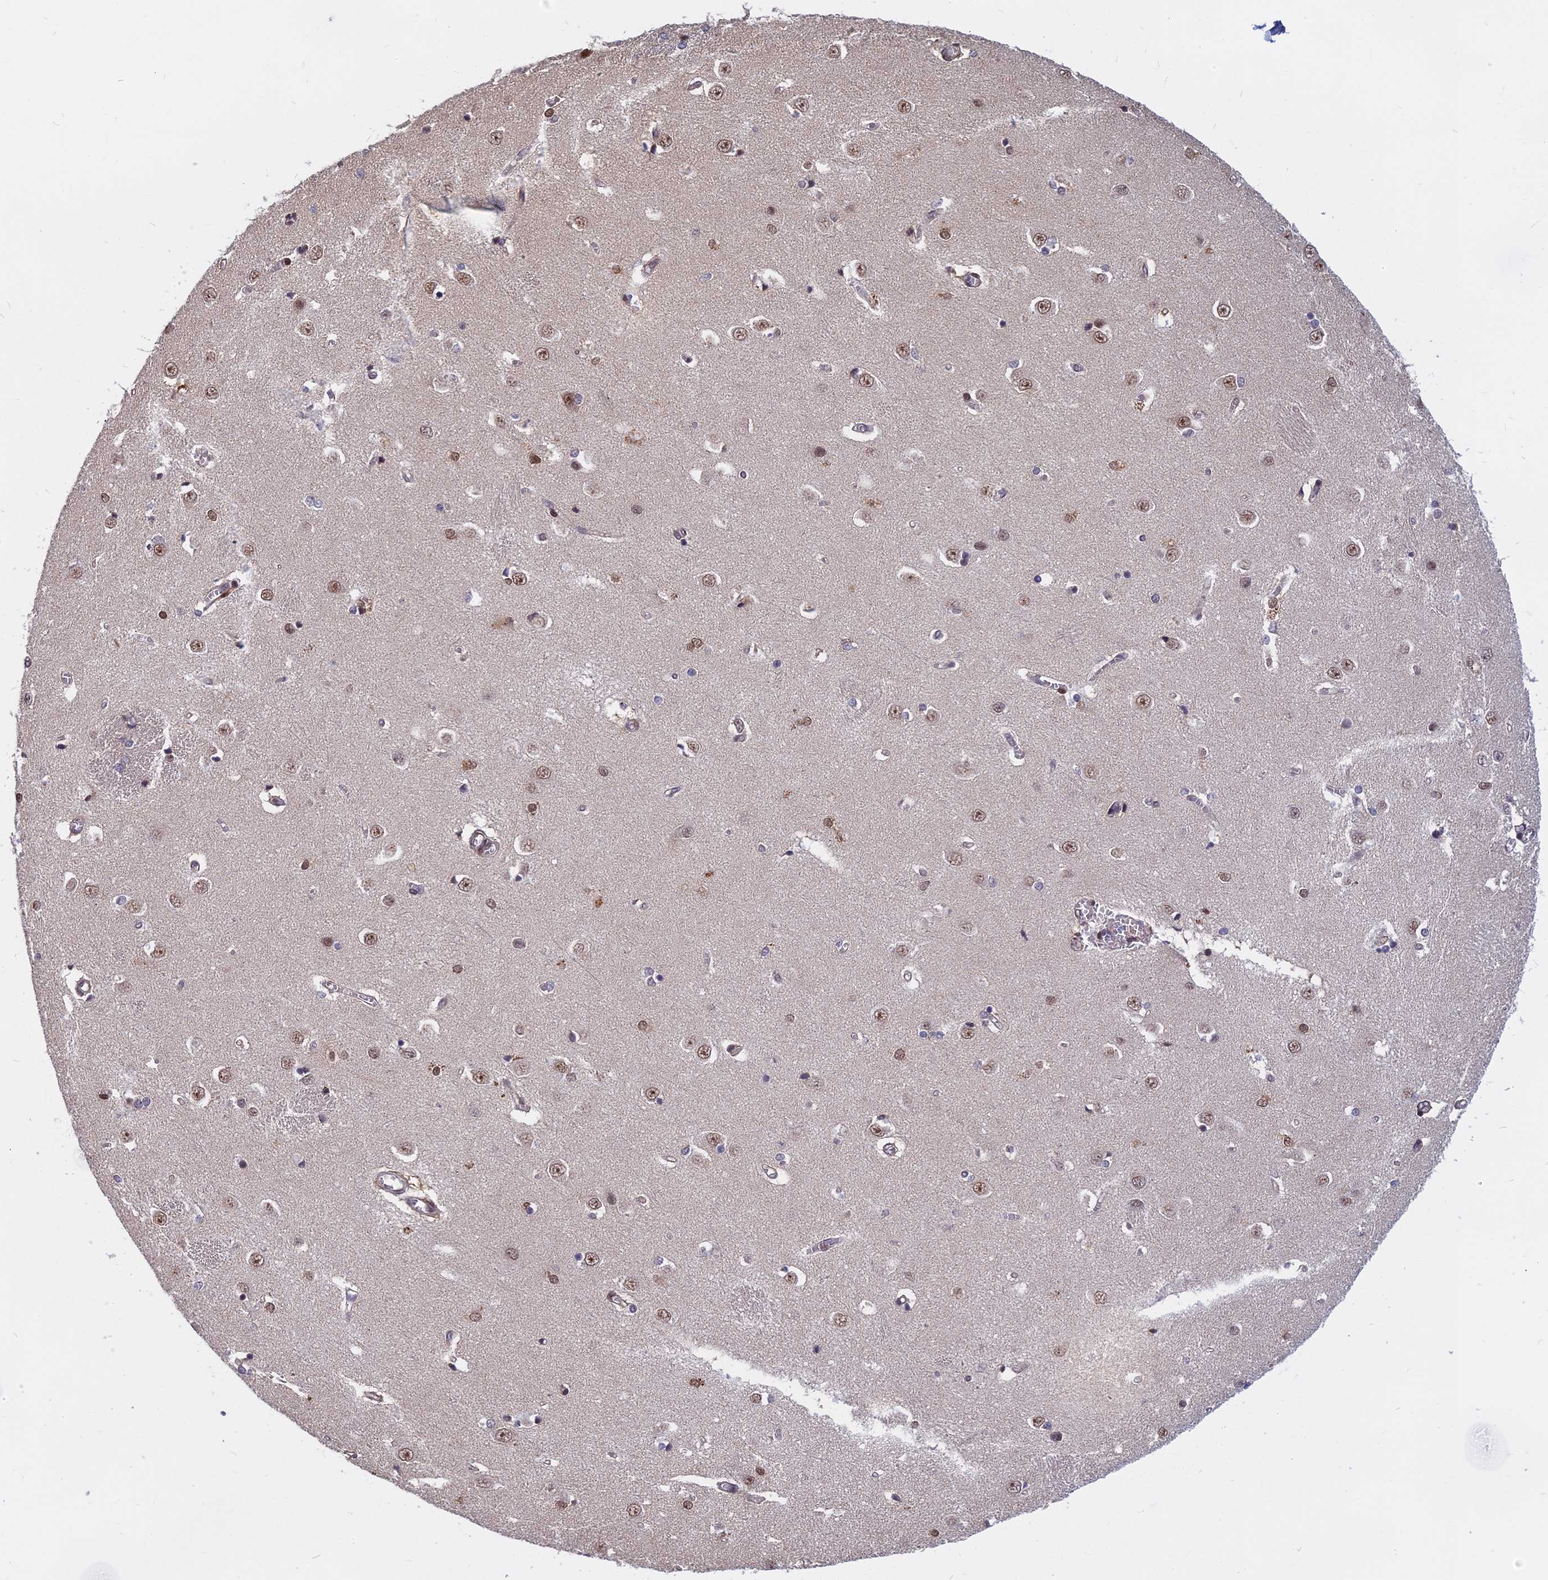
{"staining": {"intensity": "moderate", "quantity": "<25%", "location": "nuclear"}, "tissue": "caudate", "cell_type": "Glial cells", "image_type": "normal", "snomed": [{"axis": "morphology", "description": "Normal tissue, NOS"}, {"axis": "topography", "description": "Lateral ventricle wall"}], "caption": "Caudate stained with DAB (3,3'-diaminobenzidine) IHC demonstrates low levels of moderate nuclear expression in approximately <25% of glial cells. The staining is performed using DAB (3,3'-diaminobenzidine) brown chromogen to label protein expression. The nuclei are counter-stained blue using hematoxylin.", "gene": "CCDC113", "patient": {"sex": "male", "age": 37}}